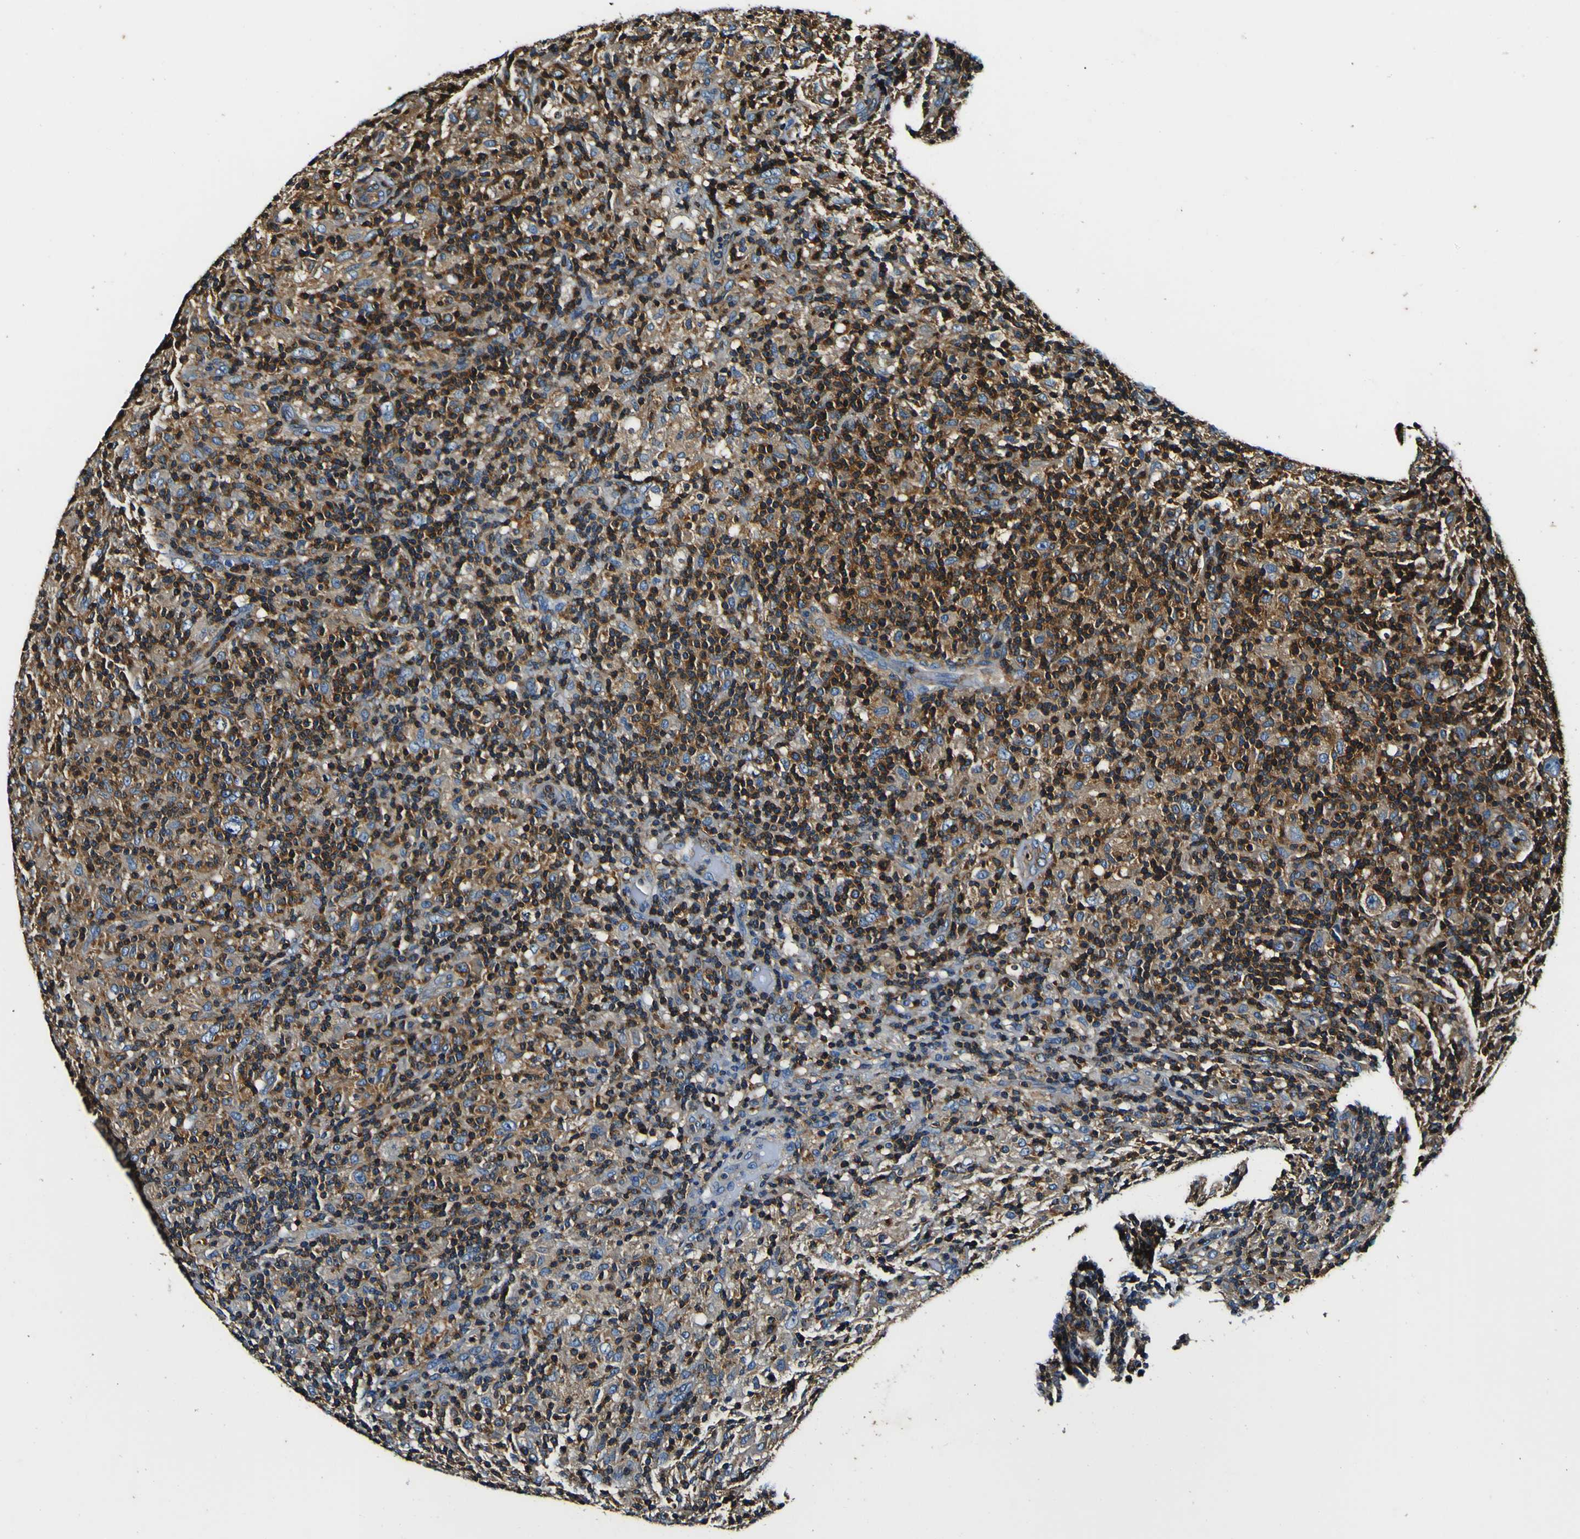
{"staining": {"intensity": "weak", "quantity": ">75%", "location": "cytoplasmic/membranous"}, "tissue": "lymphoma", "cell_type": "Tumor cells", "image_type": "cancer", "snomed": [{"axis": "morphology", "description": "Hodgkin's disease, NOS"}, {"axis": "topography", "description": "Lymph node"}], "caption": "Protein expression analysis of Hodgkin's disease displays weak cytoplasmic/membranous staining in about >75% of tumor cells.", "gene": "RHOT2", "patient": {"sex": "male", "age": 70}}